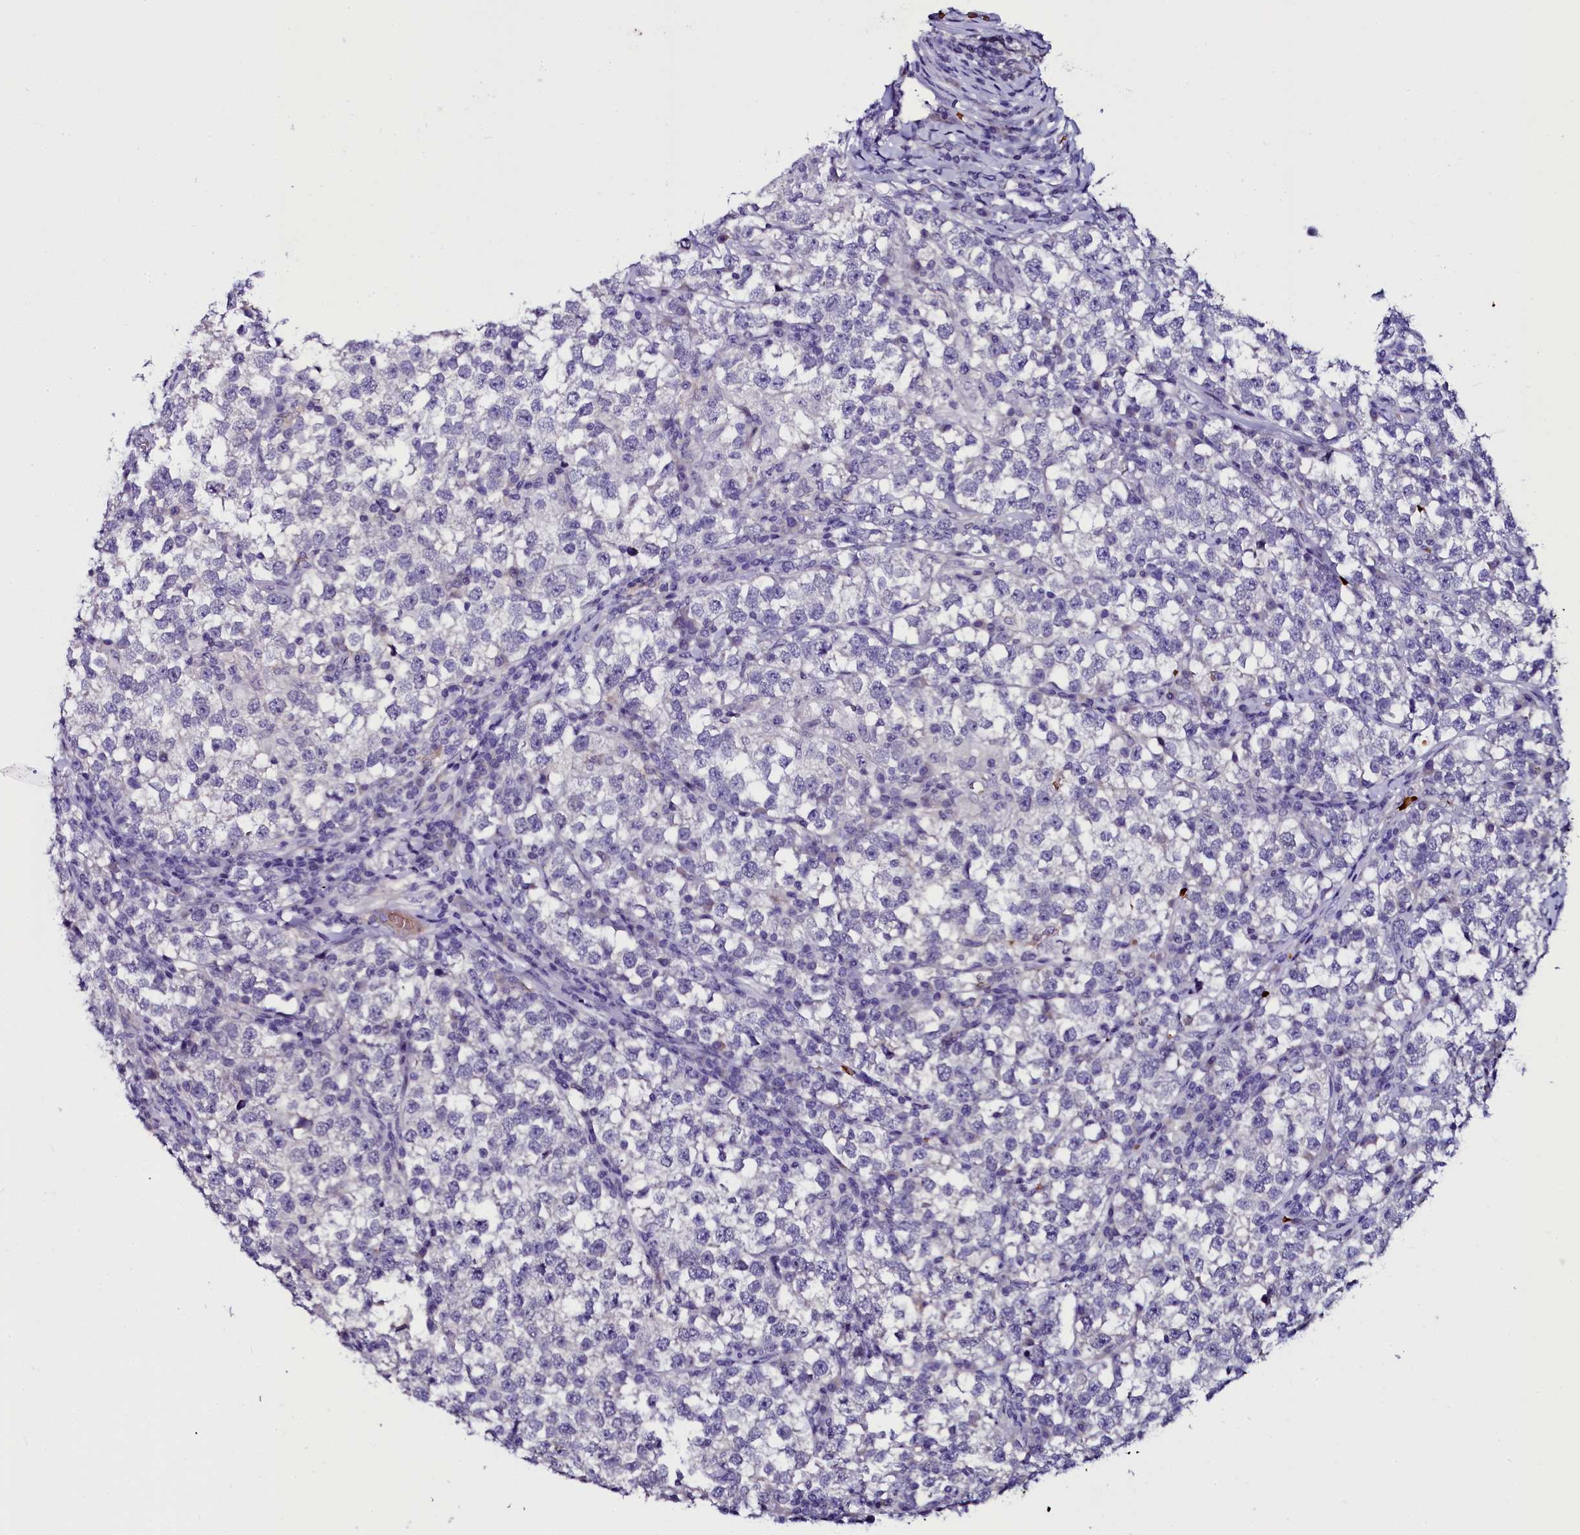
{"staining": {"intensity": "negative", "quantity": "none", "location": "none"}, "tissue": "testis cancer", "cell_type": "Tumor cells", "image_type": "cancer", "snomed": [{"axis": "morphology", "description": "Normal tissue, NOS"}, {"axis": "morphology", "description": "Seminoma, NOS"}, {"axis": "topography", "description": "Testis"}], "caption": "There is no significant staining in tumor cells of testis seminoma. The staining was performed using DAB to visualize the protein expression in brown, while the nuclei were stained in blue with hematoxylin (Magnification: 20x).", "gene": "CTDSPL2", "patient": {"sex": "male", "age": 43}}